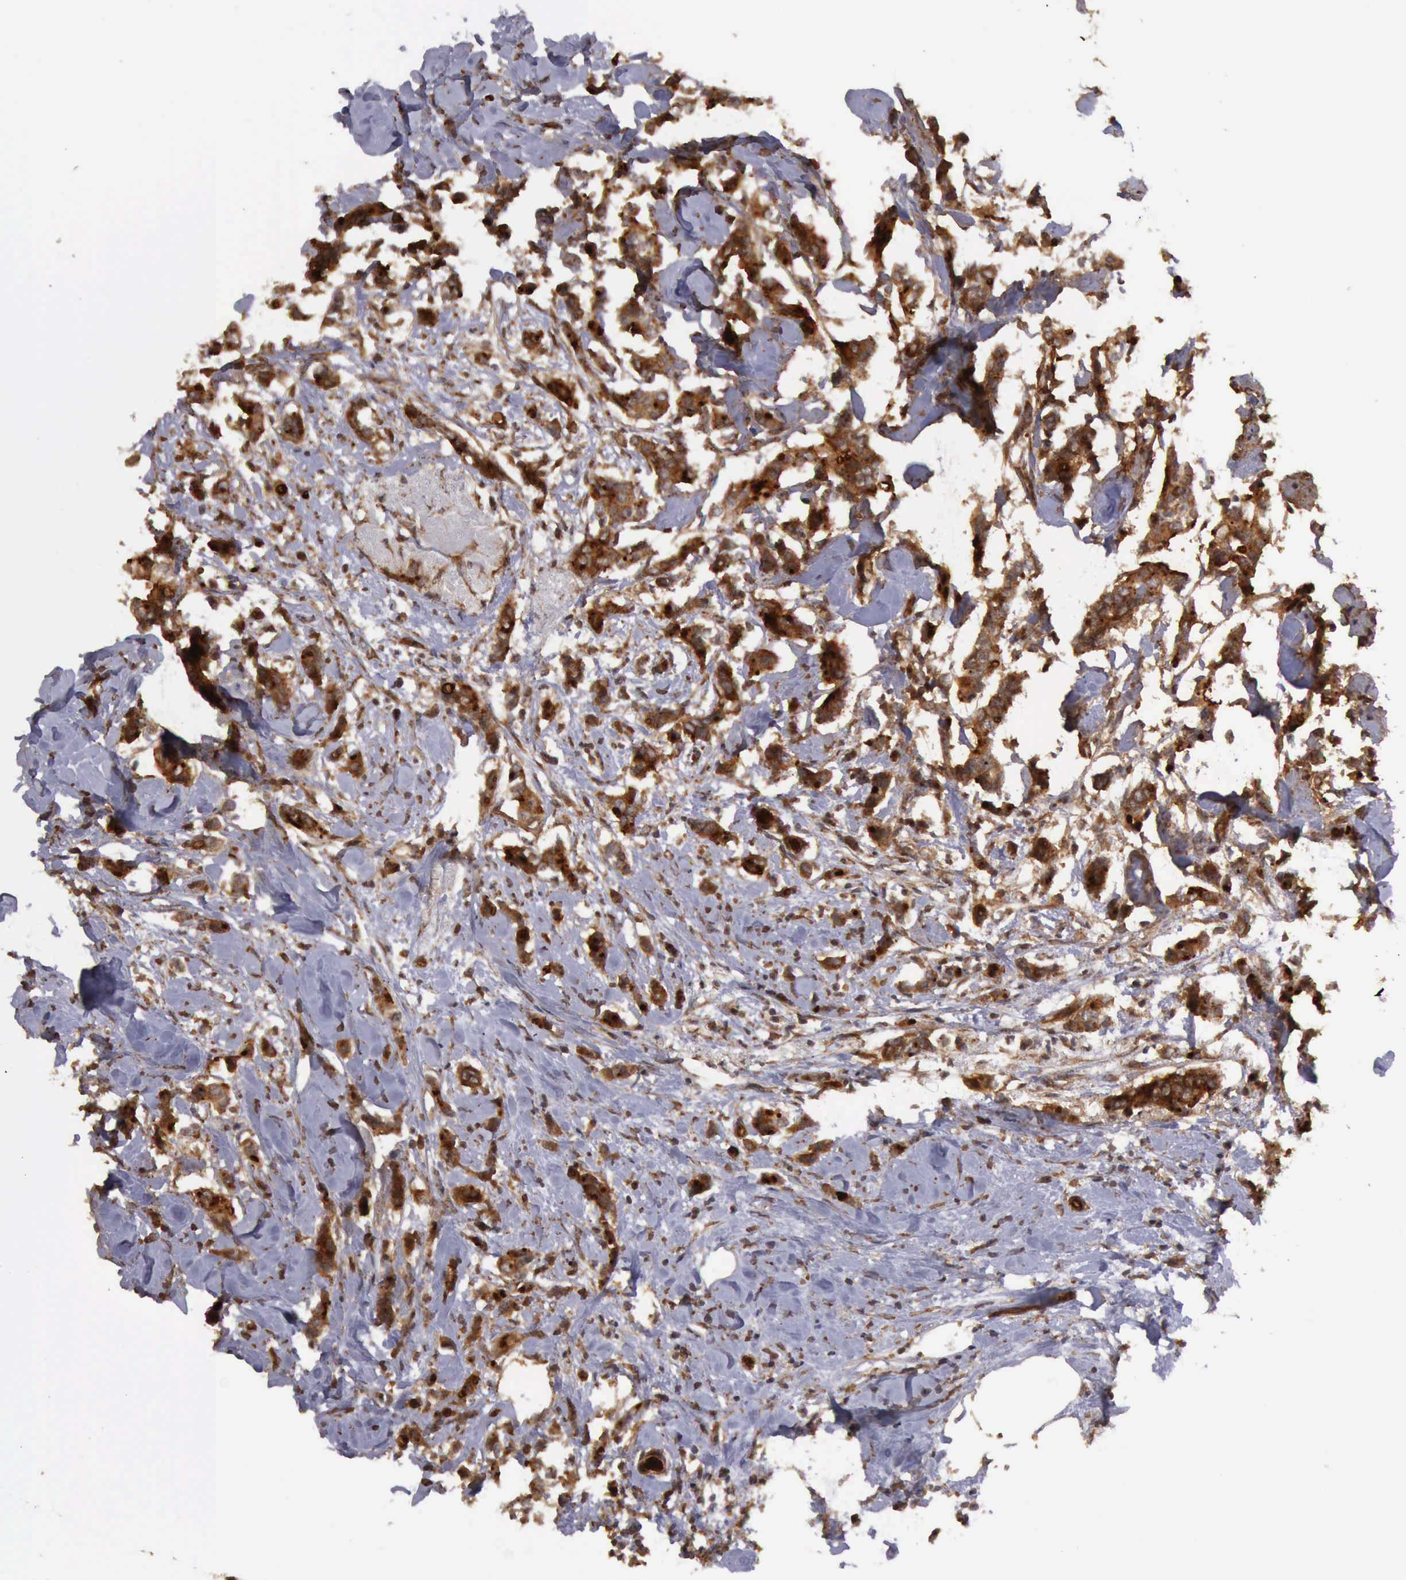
{"staining": {"intensity": "strong", "quantity": ">75%", "location": "cytoplasmic/membranous"}, "tissue": "breast cancer", "cell_type": "Tumor cells", "image_type": "cancer", "snomed": [{"axis": "morphology", "description": "Duct carcinoma"}, {"axis": "topography", "description": "Breast"}], "caption": "The immunohistochemical stain shows strong cytoplasmic/membranous expression in tumor cells of breast cancer tissue.", "gene": "BMX", "patient": {"sex": "female", "age": 84}}